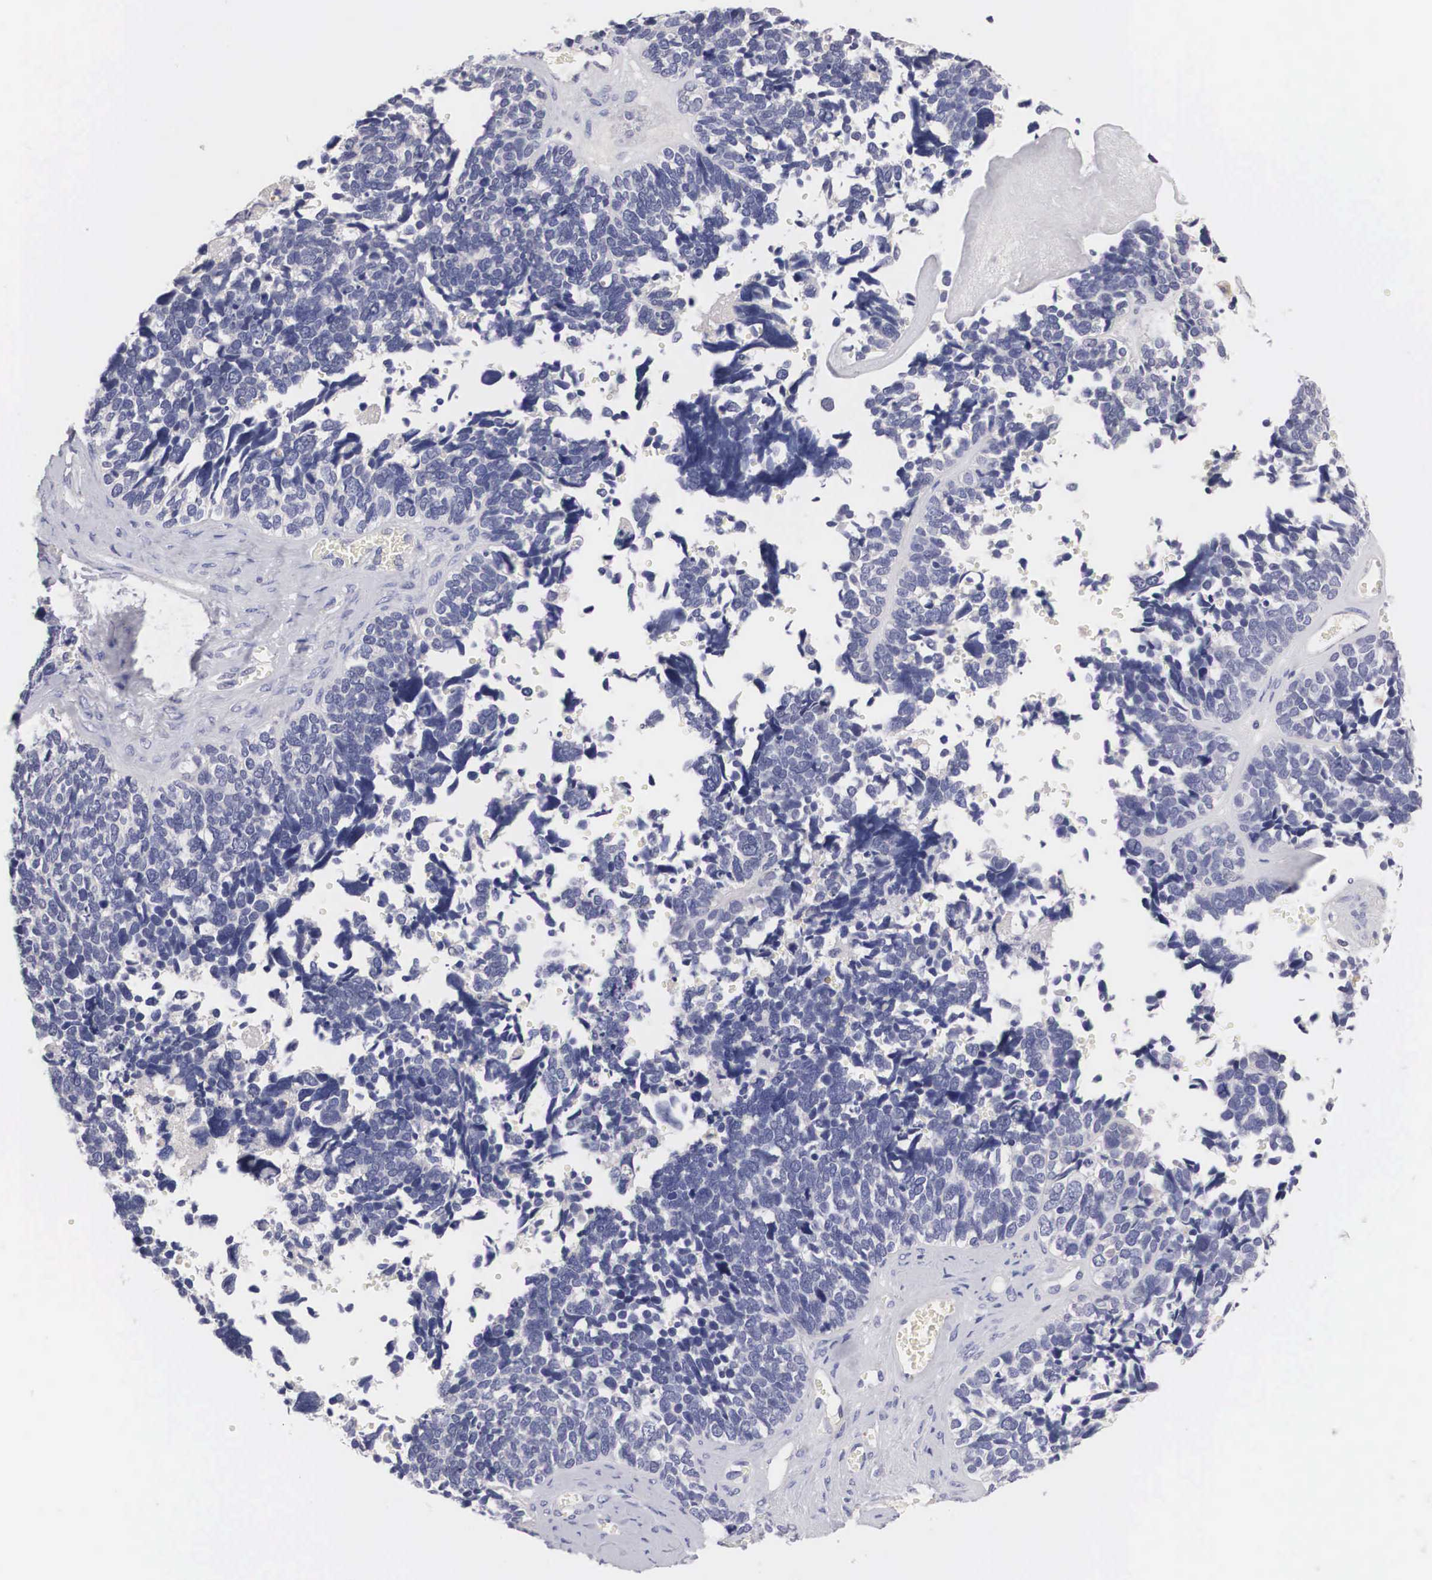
{"staining": {"intensity": "negative", "quantity": "none", "location": "none"}, "tissue": "ovarian cancer", "cell_type": "Tumor cells", "image_type": "cancer", "snomed": [{"axis": "morphology", "description": "Cystadenocarcinoma, serous, NOS"}, {"axis": "topography", "description": "Ovary"}], "caption": "An IHC image of ovarian cancer (serous cystadenocarcinoma) is shown. There is no staining in tumor cells of ovarian cancer (serous cystadenocarcinoma). The staining was performed using DAB (3,3'-diaminobenzidine) to visualize the protein expression in brown, while the nuclei were stained in blue with hematoxylin (Magnification: 20x).", "gene": "ABHD4", "patient": {"sex": "female", "age": 77}}